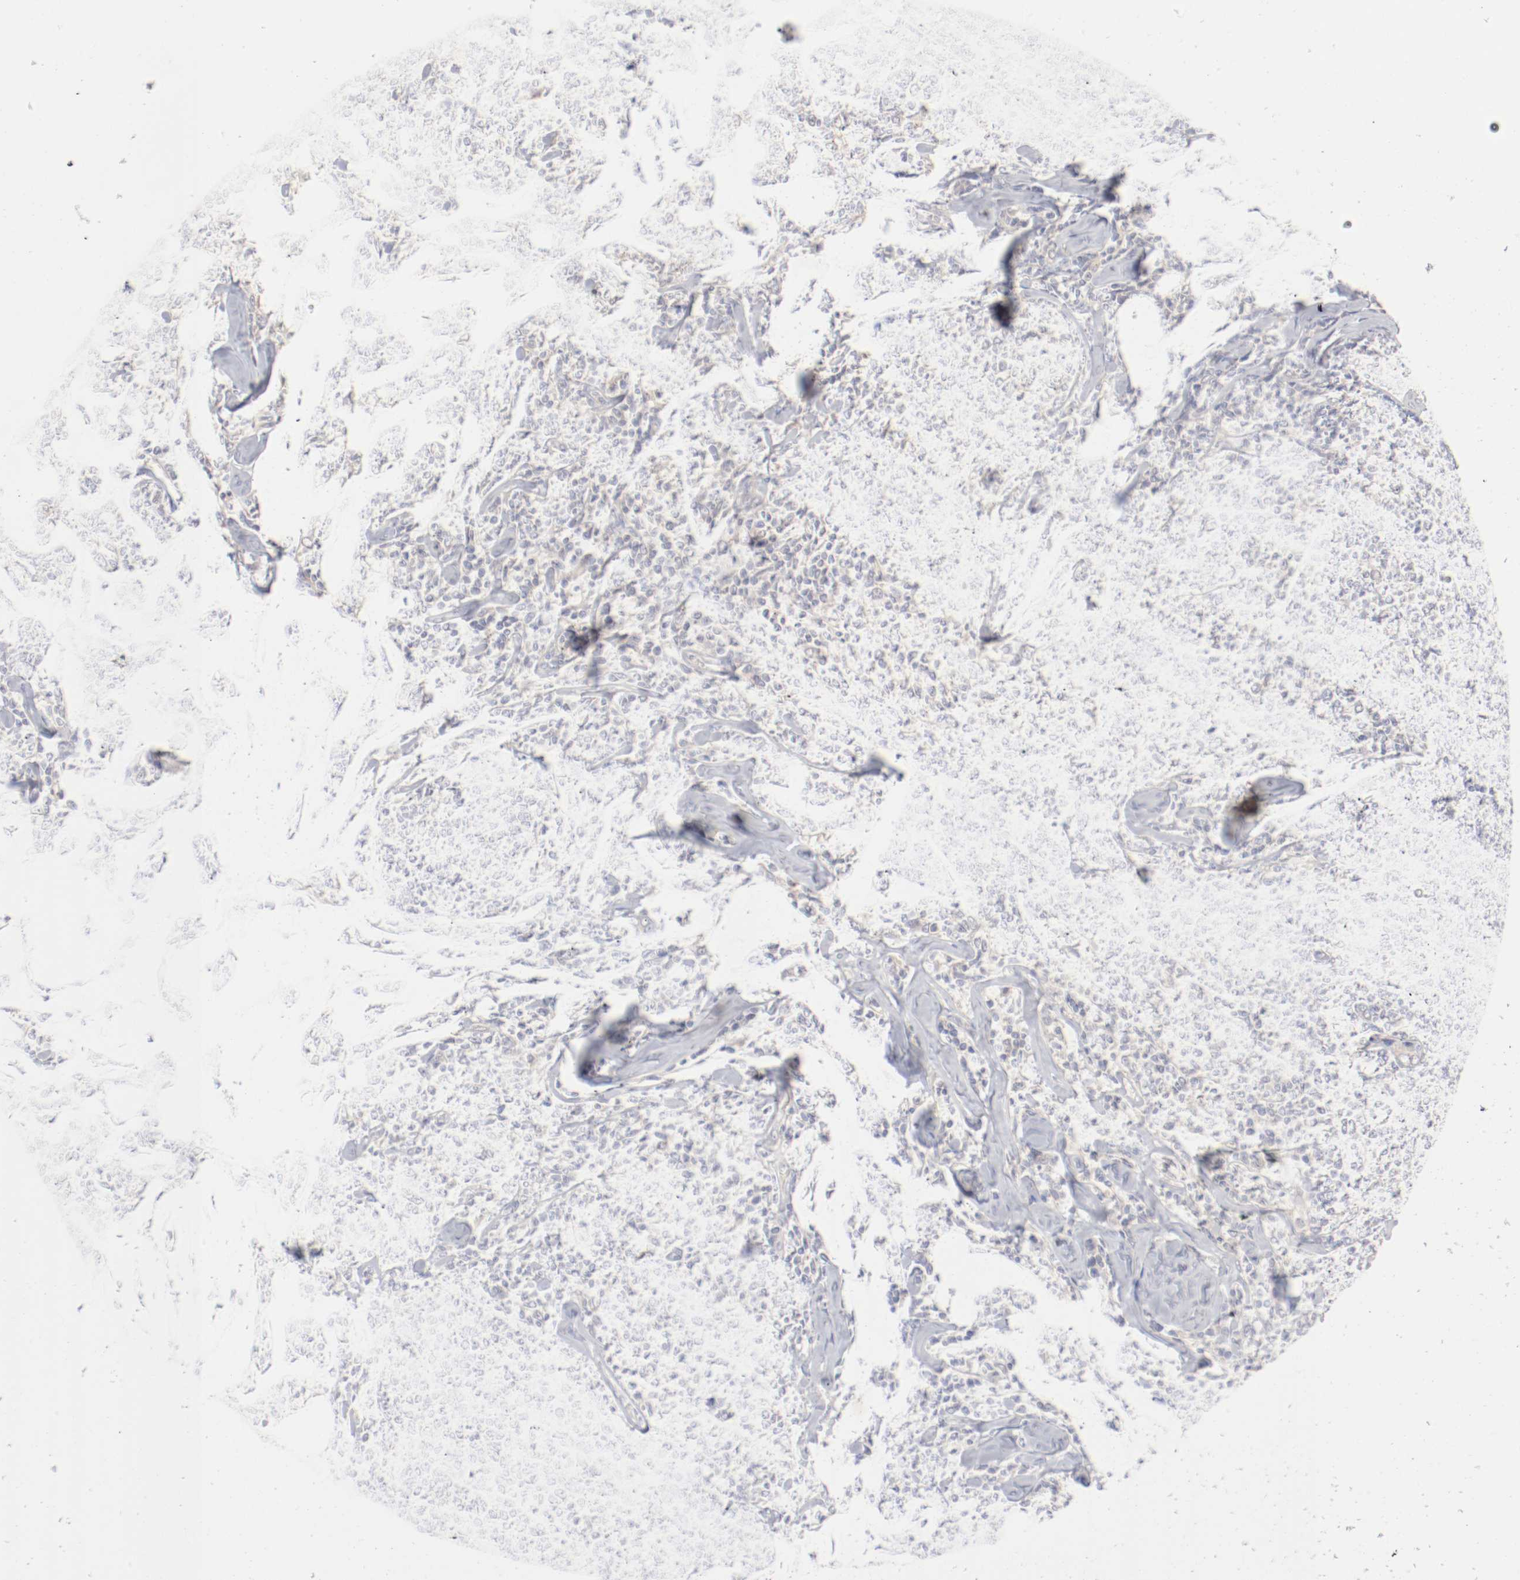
{"staining": {"intensity": "weak", "quantity": "25%-75%", "location": "cytoplasmic/membranous"}, "tissue": "lymphoma", "cell_type": "Tumor cells", "image_type": "cancer", "snomed": [{"axis": "morphology", "description": "Malignant lymphoma, non-Hodgkin's type, Low grade"}, {"axis": "topography", "description": "Lymph node"}], "caption": "Human malignant lymphoma, non-Hodgkin's type (low-grade) stained with a brown dye reveals weak cytoplasmic/membranous positive positivity in approximately 25%-75% of tumor cells.", "gene": "DNAL4", "patient": {"sex": "female", "age": 56}}